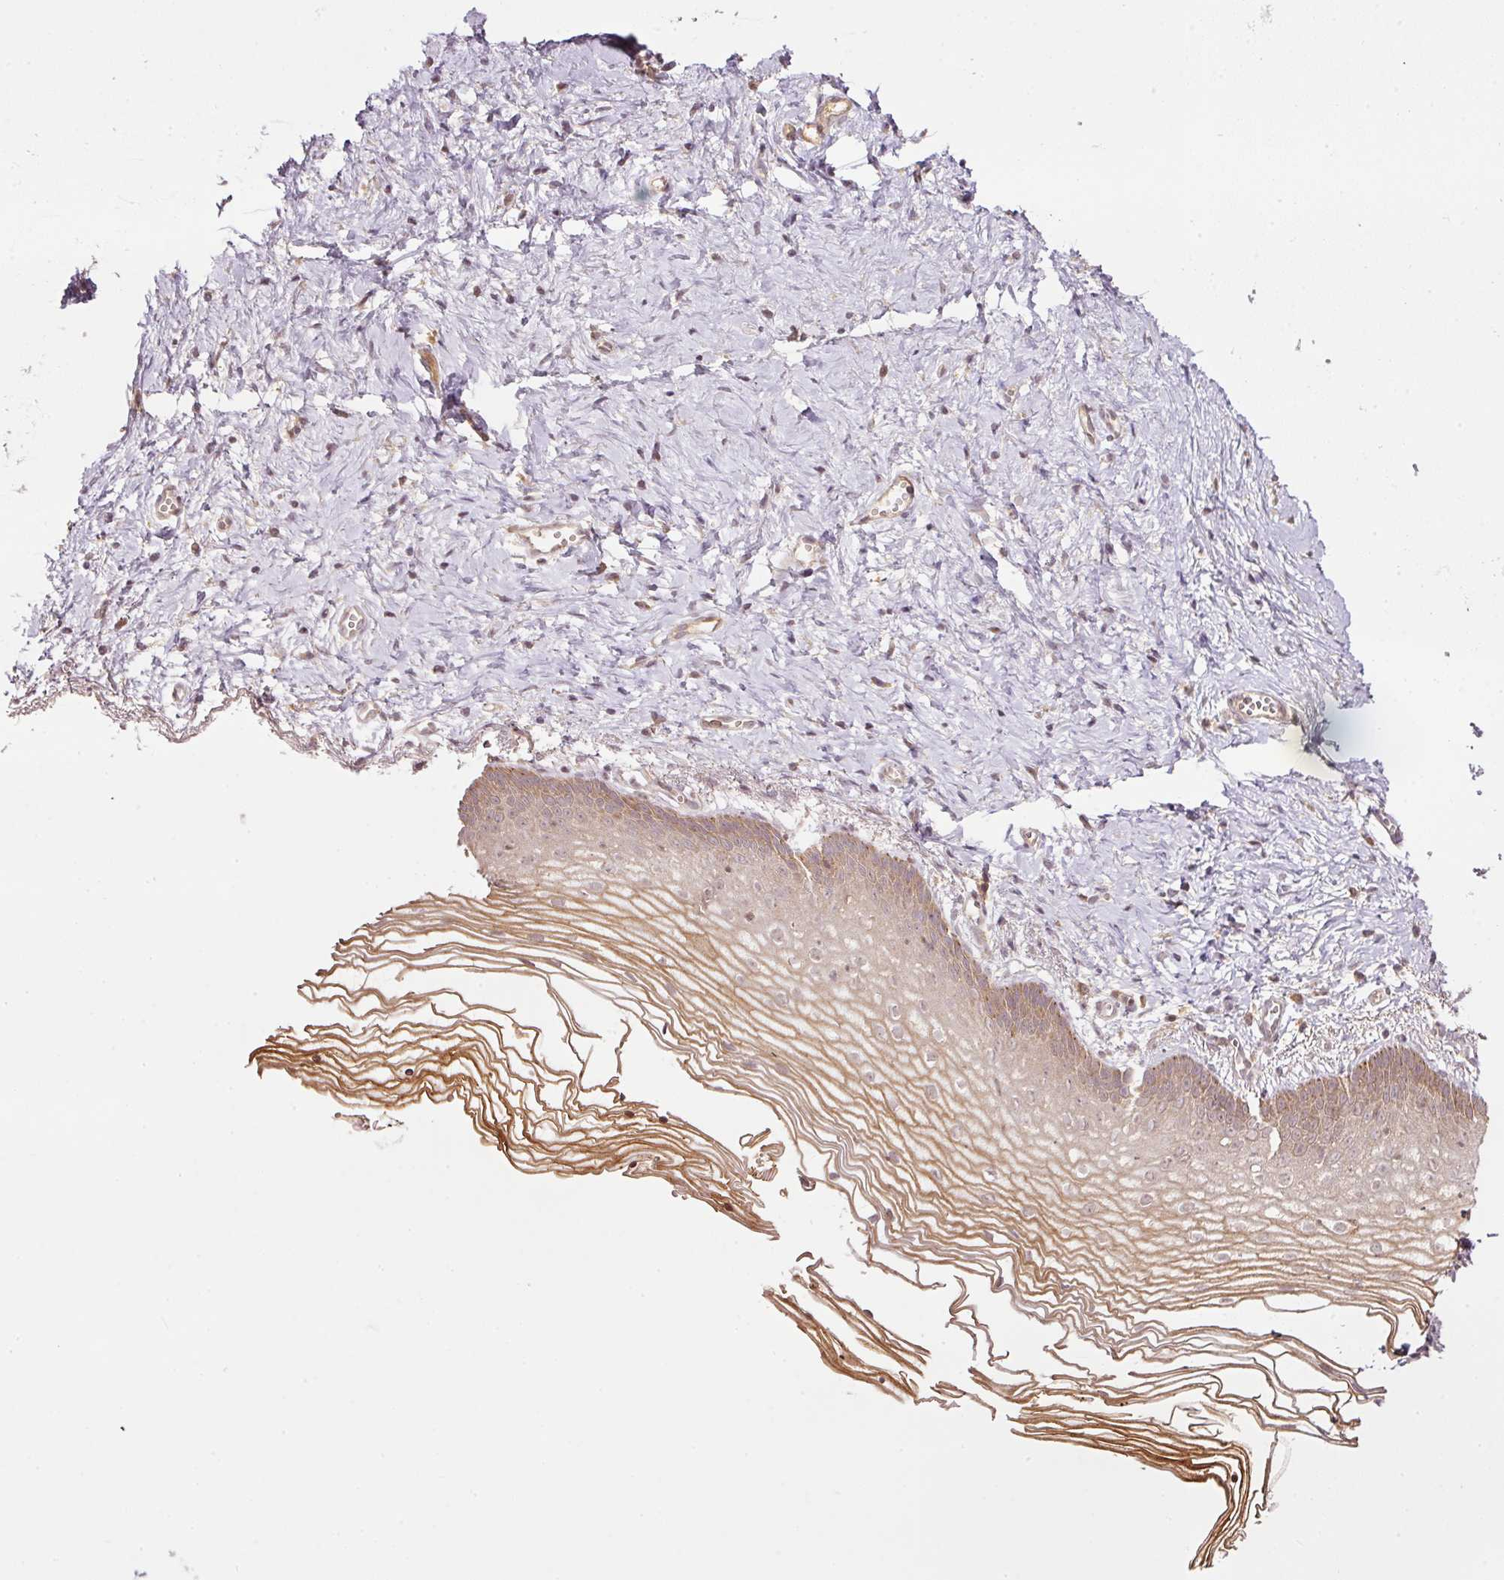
{"staining": {"intensity": "moderate", "quantity": "25%-75%", "location": "cytoplasmic/membranous"}, "tissue": "vagina", "cell_type": "Squamous epithelial cells", "image_type": "normal", "snomed": [{"axis": "morphology", "description": "Normal tissue, NOS"}, {"axis": "topography", "description": "Vagina"}], "caption": "Immunohistochemical staining of normal human vagina displays 25%-75% levels of moderate cytoplasmic/membranous protein staining in about 25%-75% of squamous epithelial cells.", "gene": "PCDHB1", "patient": {"sex": "female", "age": 56}}